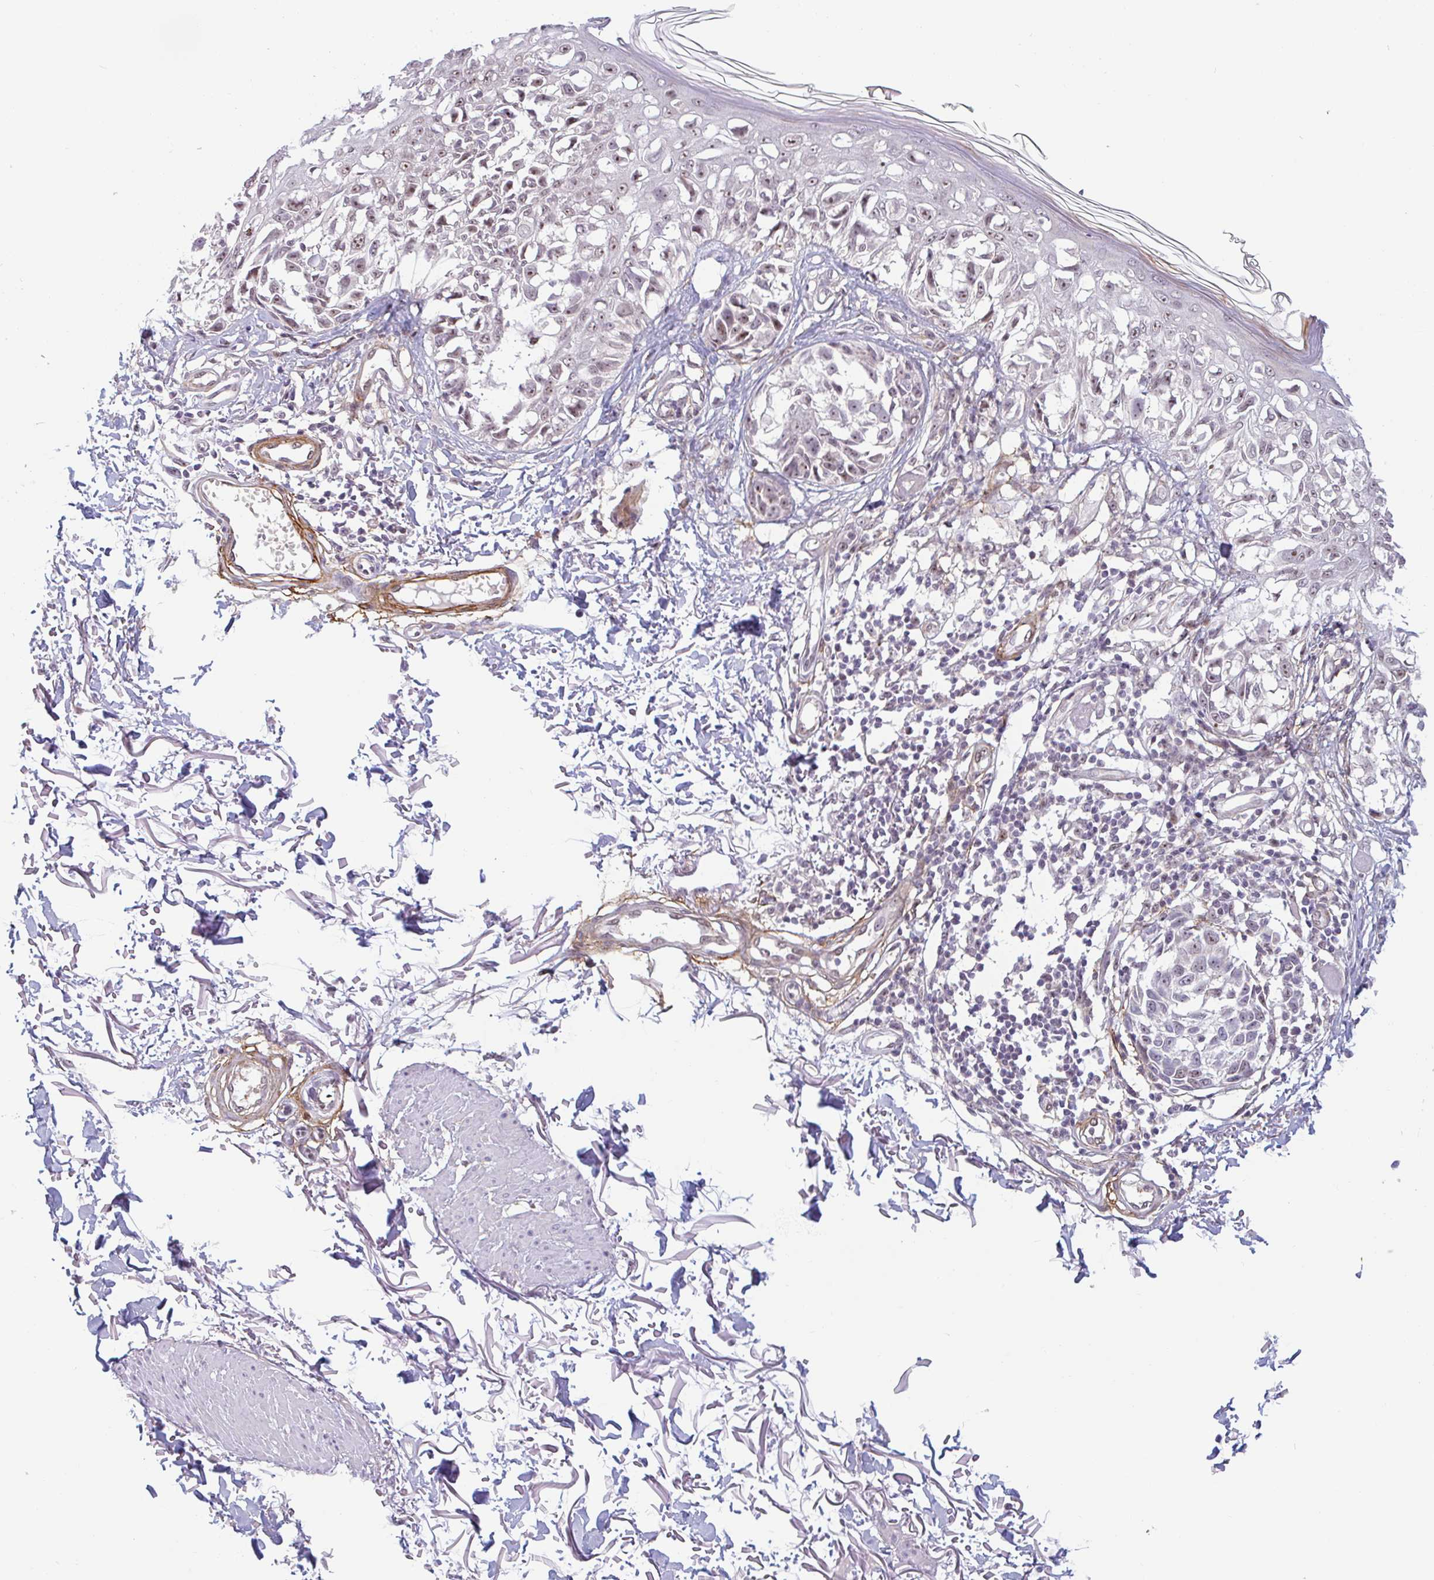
{"staining": {"intensity": "weak", "quantity": "25%-75%", "location": "nuclear"}, "tissue": "melanoma", "cell_type": "Tumor cells", "image_type": "cancer", "snomed": [{"axis": "morphology", "description": "Malignant melanoma, NOS"}, {"axis": "topography", "description": "Skin"}], "caption": "There is low levels of weak nuclear staining in tumor cells of melanoma, as demonstrated by immunohistochemical staining (brown color).", "gene": "TMEM119", "patient": {"sex": "male", "age": 73}}